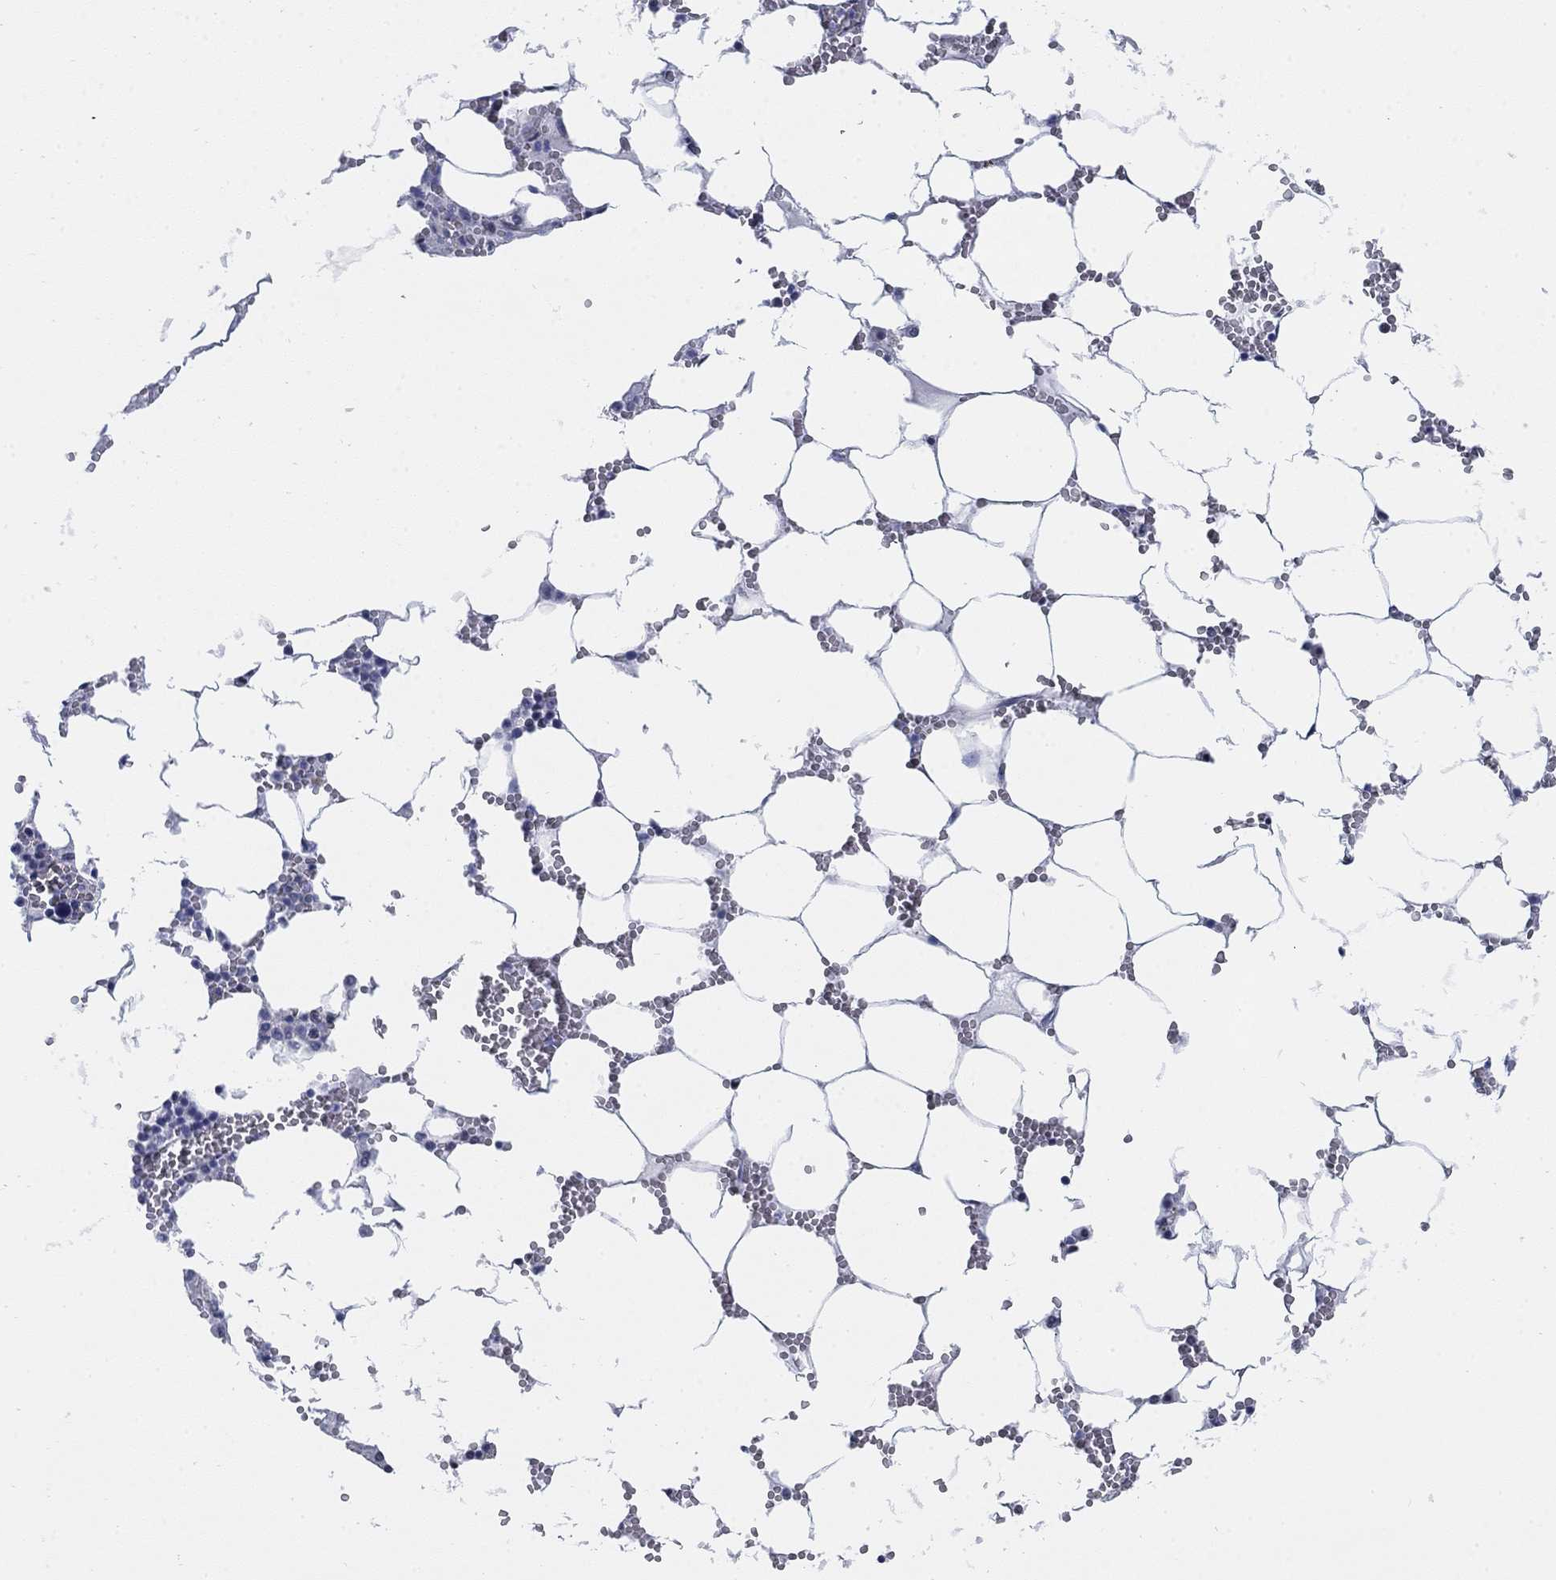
{"staining": {"intensity": "negative", "quantity": "none", "location": "none"}, "tissue": "bone marrow", "cell_type": "Hematopoietic cells", "image_type": "normal", "snomed": [{"axis": "morphology", "description": "Normal tissue, NOS"}, {"axis": "topography", "description": "Bone marrow"}], "caption": "Immunohistochemical staining of unremarkable bone marrow reveals no significant expression in hematopoietic cells.", "gene": "MYO3A", "patient": {"sex": "female", "age": 64}}